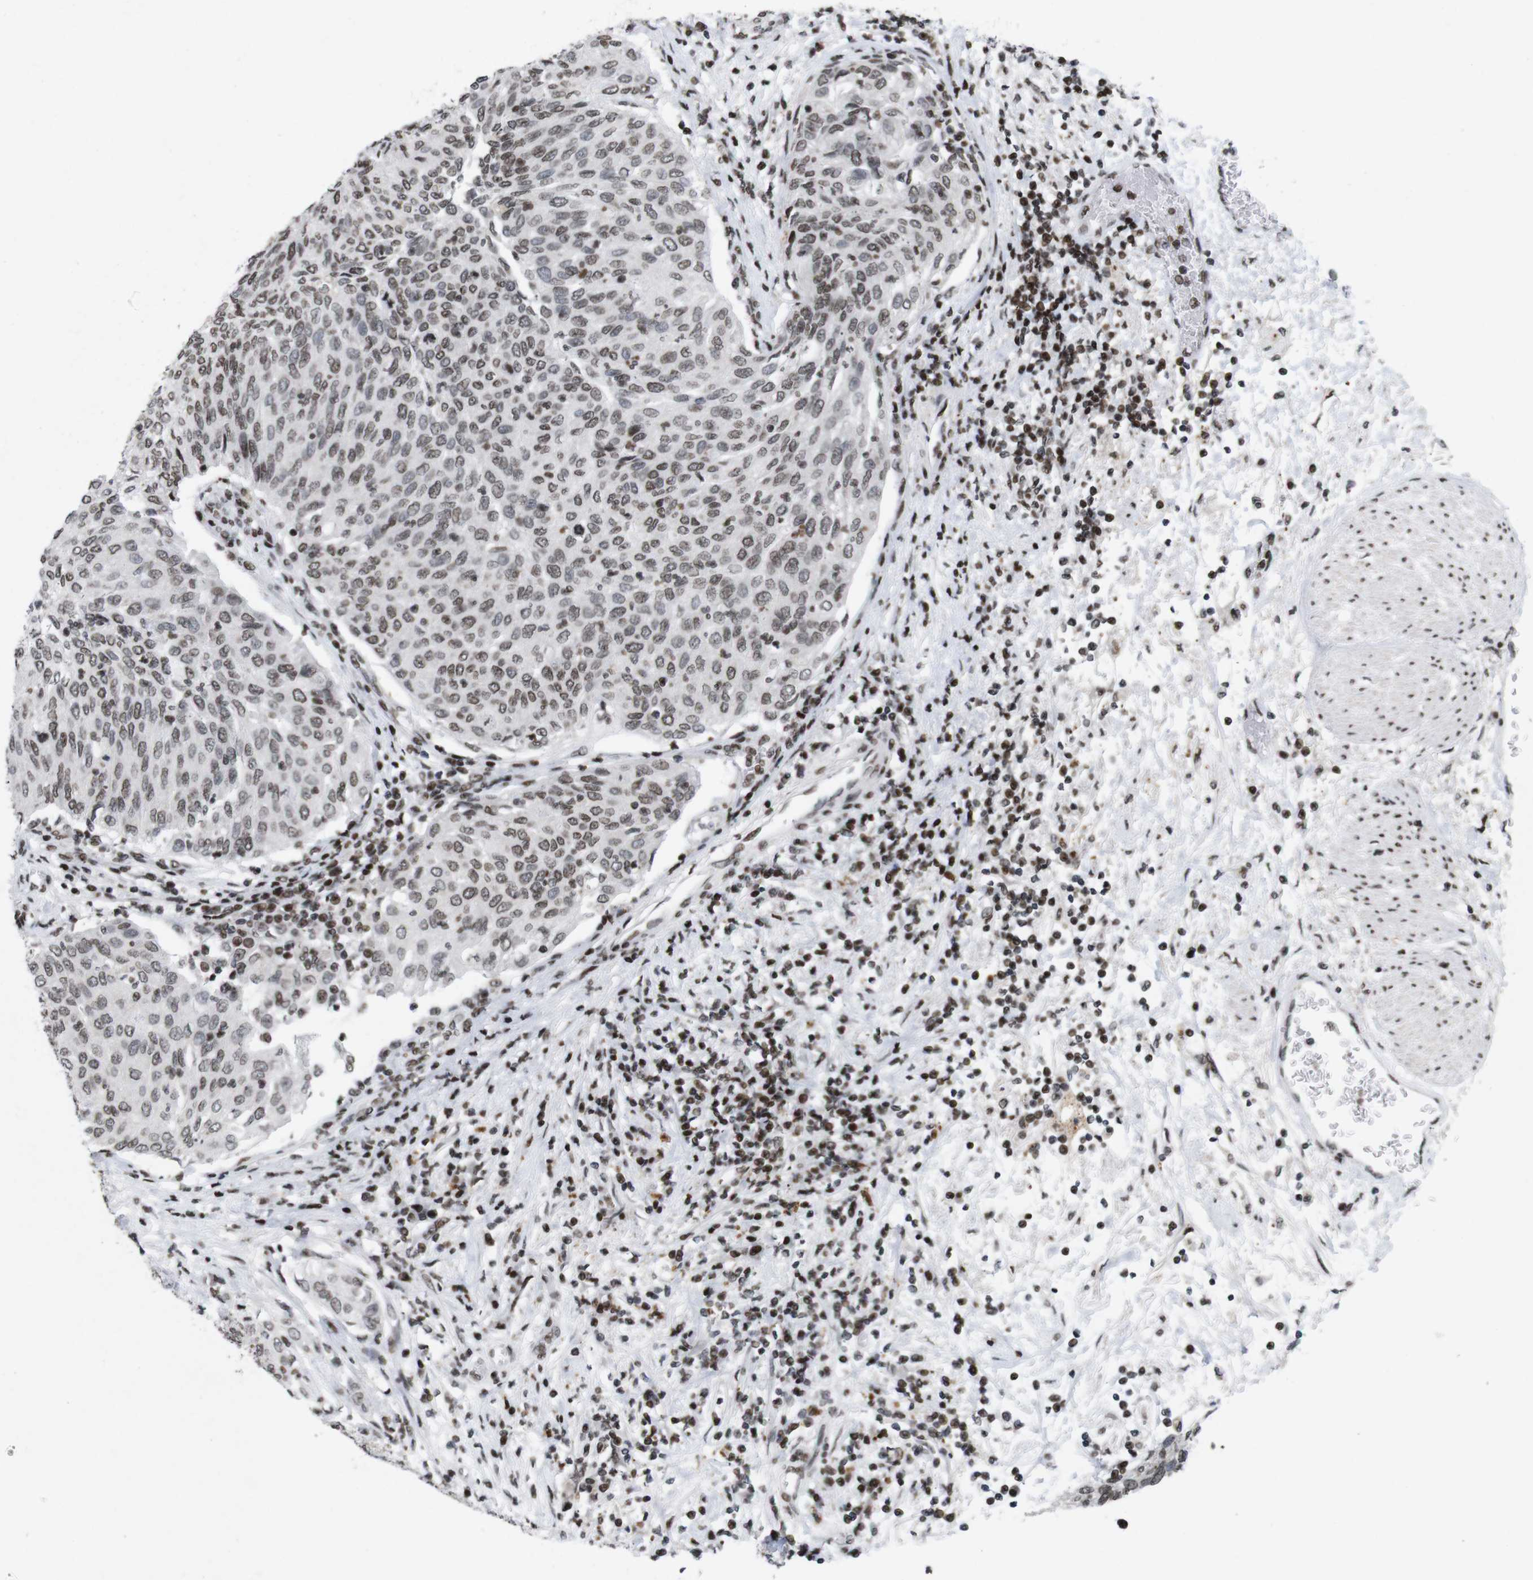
{"staining": {"intensity": "moderate", "quantity": ">75%", "location": "nuclear"}, "tissue": "urothelial cancer", "cell_type": "Tumor cells", "image_type": "cancer", "snomed": [{"axis": "morphology", "description": "Urothelial carcinoma, Low grade"}, {"axis": "topography", "description": "Urinary bladder"}], "caption": "Urothelial carcinoma (low-grade) tissue exhibits moderate nuclear positivity in approximately >75% of tumor cells, visualized by immunohistochemistry.", "gene": "MAGEH1", "patient": {"sex": "female", "age": 79}}